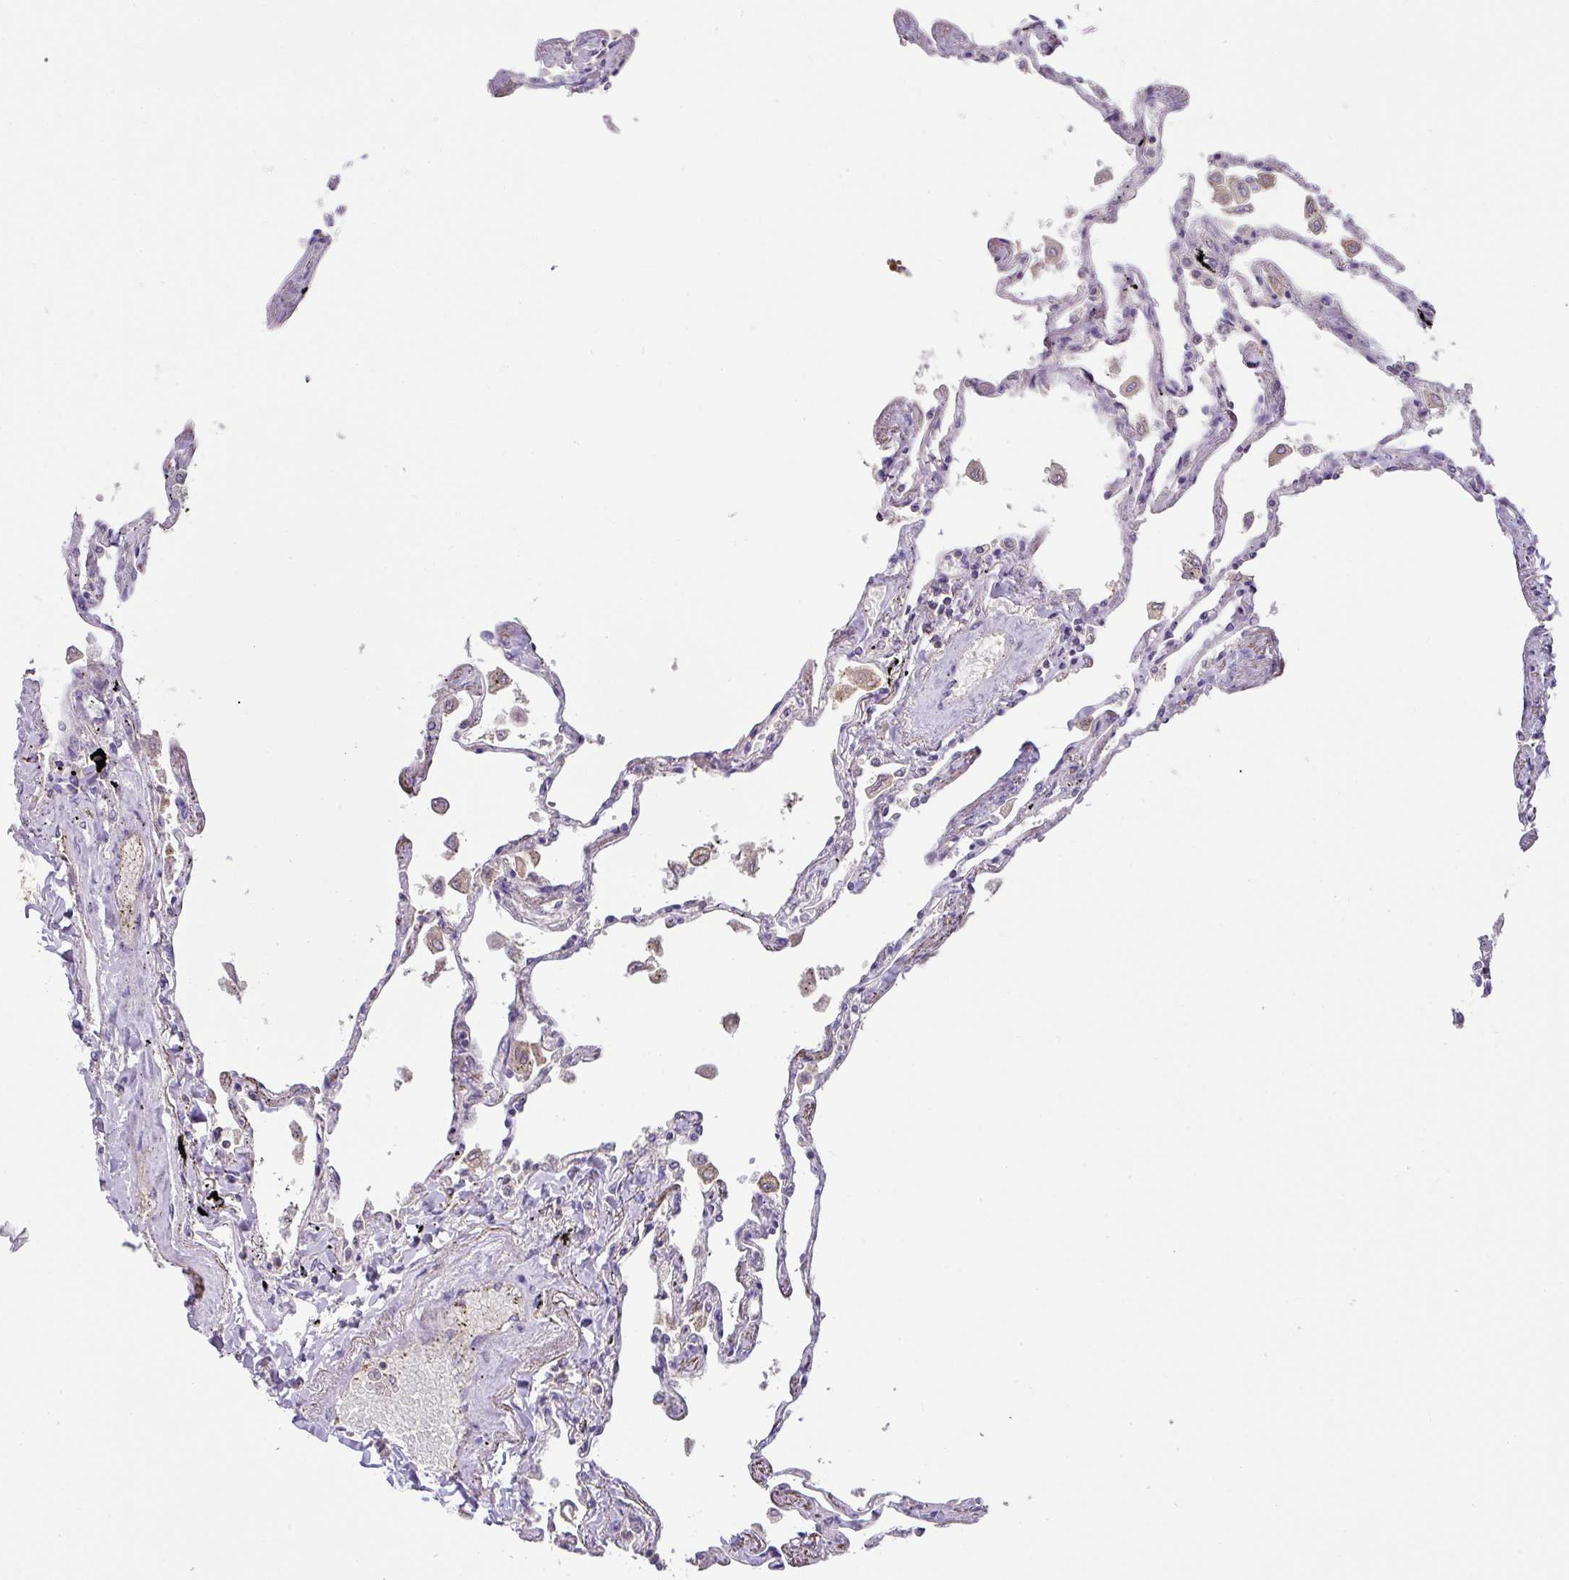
{"staining": {"intensity": "negative", "quantity": "none", "location": "none"}, "tissue": "lung", "cell_type": "Alveolar cells", "image_type": "normal", "snomed": [{"axis": "morphology", "description": "Normal tissue, NOS"}, {"axis": "topography", "description": "Lung"}], "caption": "A histopathology image of human lung is negative for staining in alveolar cells. (Stains: DAB IHC with hematoxylin counter stain, Microscopy: brightfield microscopy at high magnification).", "gene": "GCNT7", "patient": {"sex": "female", "age": 67}}